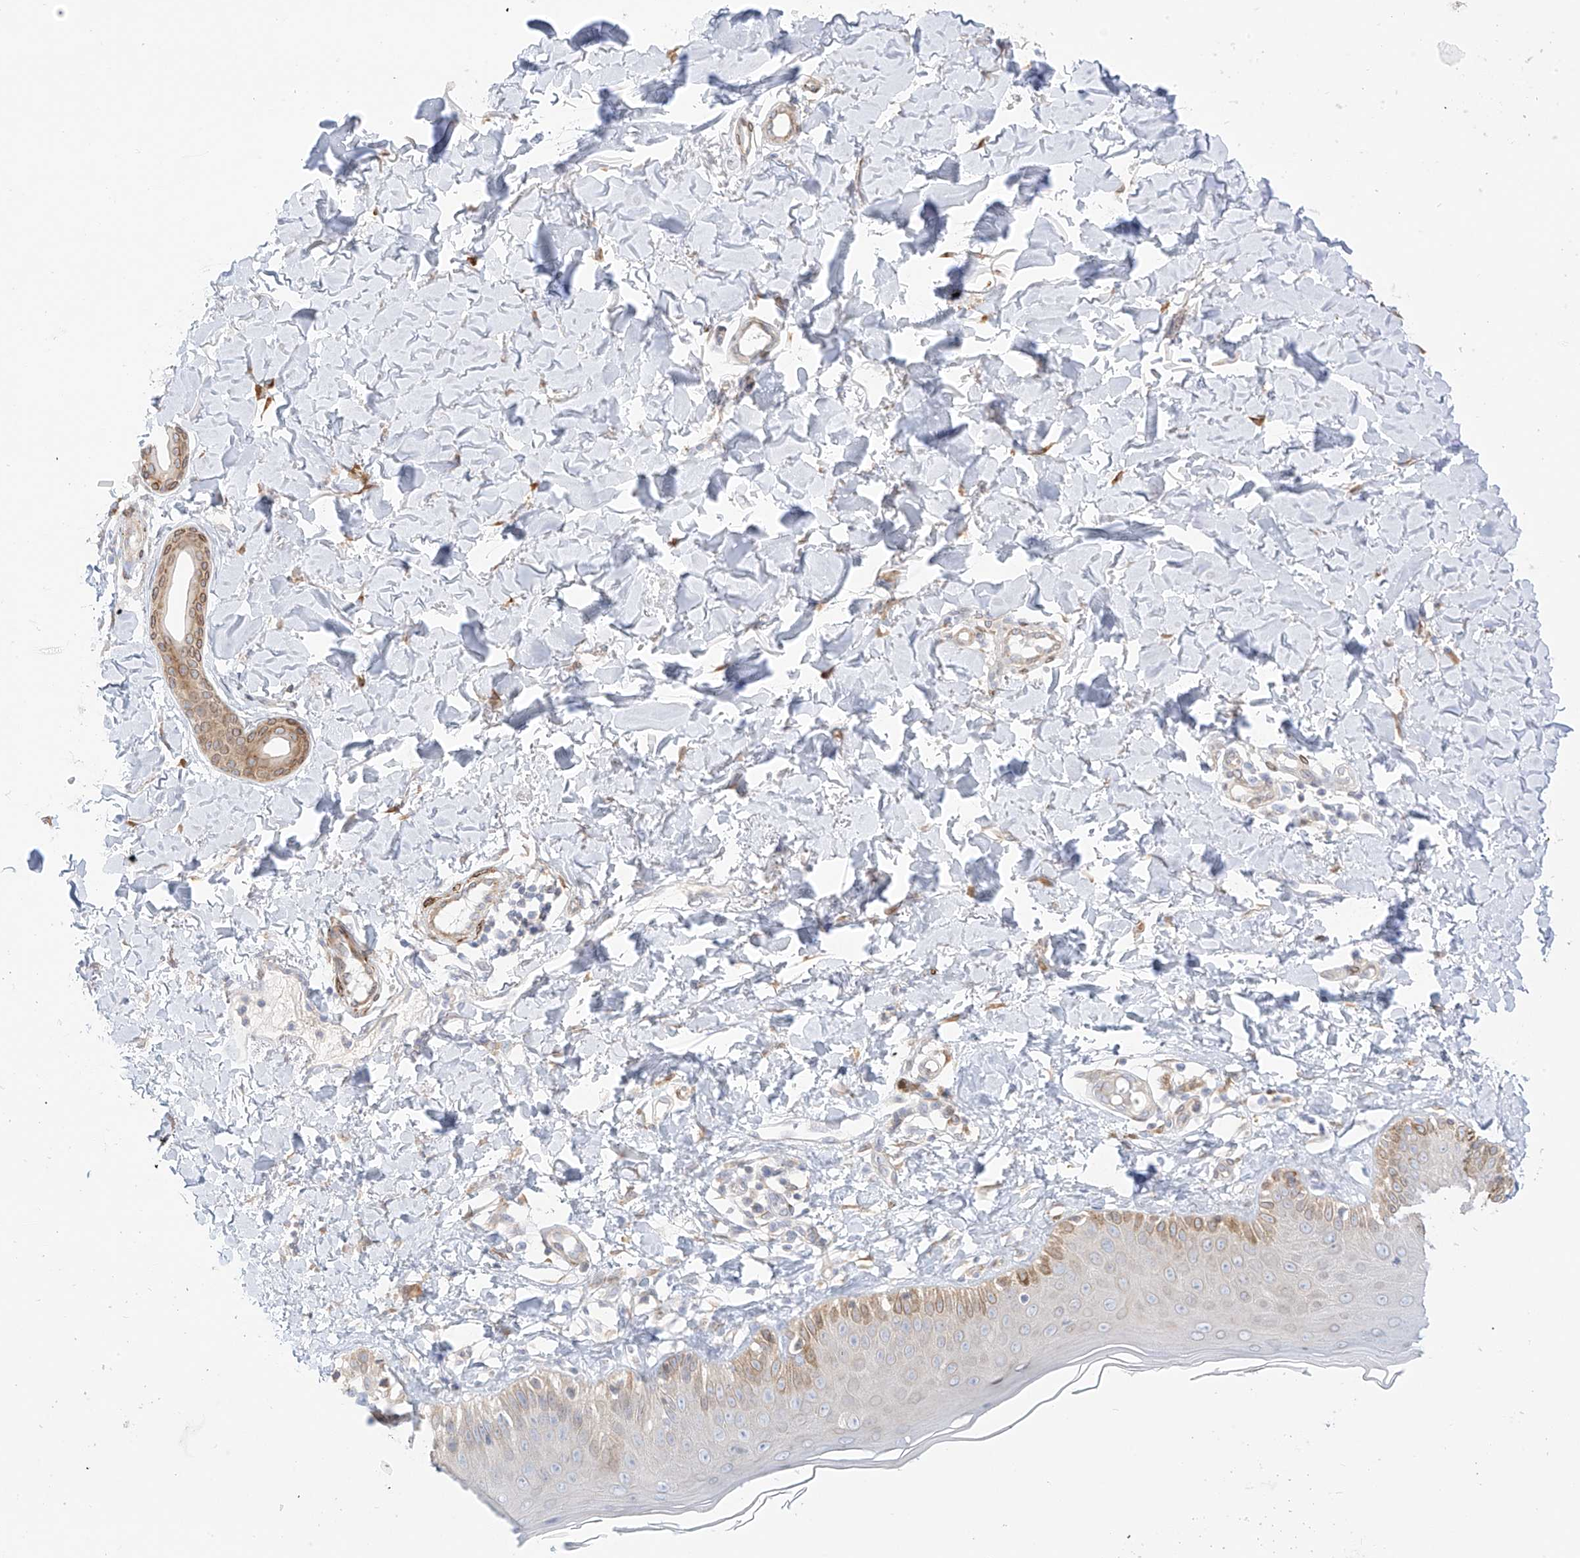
{"staining": {"intensity": "moderate", "quantity": ">75%", "location": "cytoplasmic/membranous"}, "tissue": "skin", "cell_type": "Fibroblasts", "image_type": "normal", "snomed": [{"axis": "morphology", "description": "Normal tissue, NOS"}, {"axis": "topography", "description": "Skin"}], "caption": "This is a photomicrograph of IHC staining of unremarkable skin, which shows moderate staining in the cytoplasmic/membranous of fibroblasts.", "gene": "PCYOX1", "patient": {"sex": "male", "age": 52}}